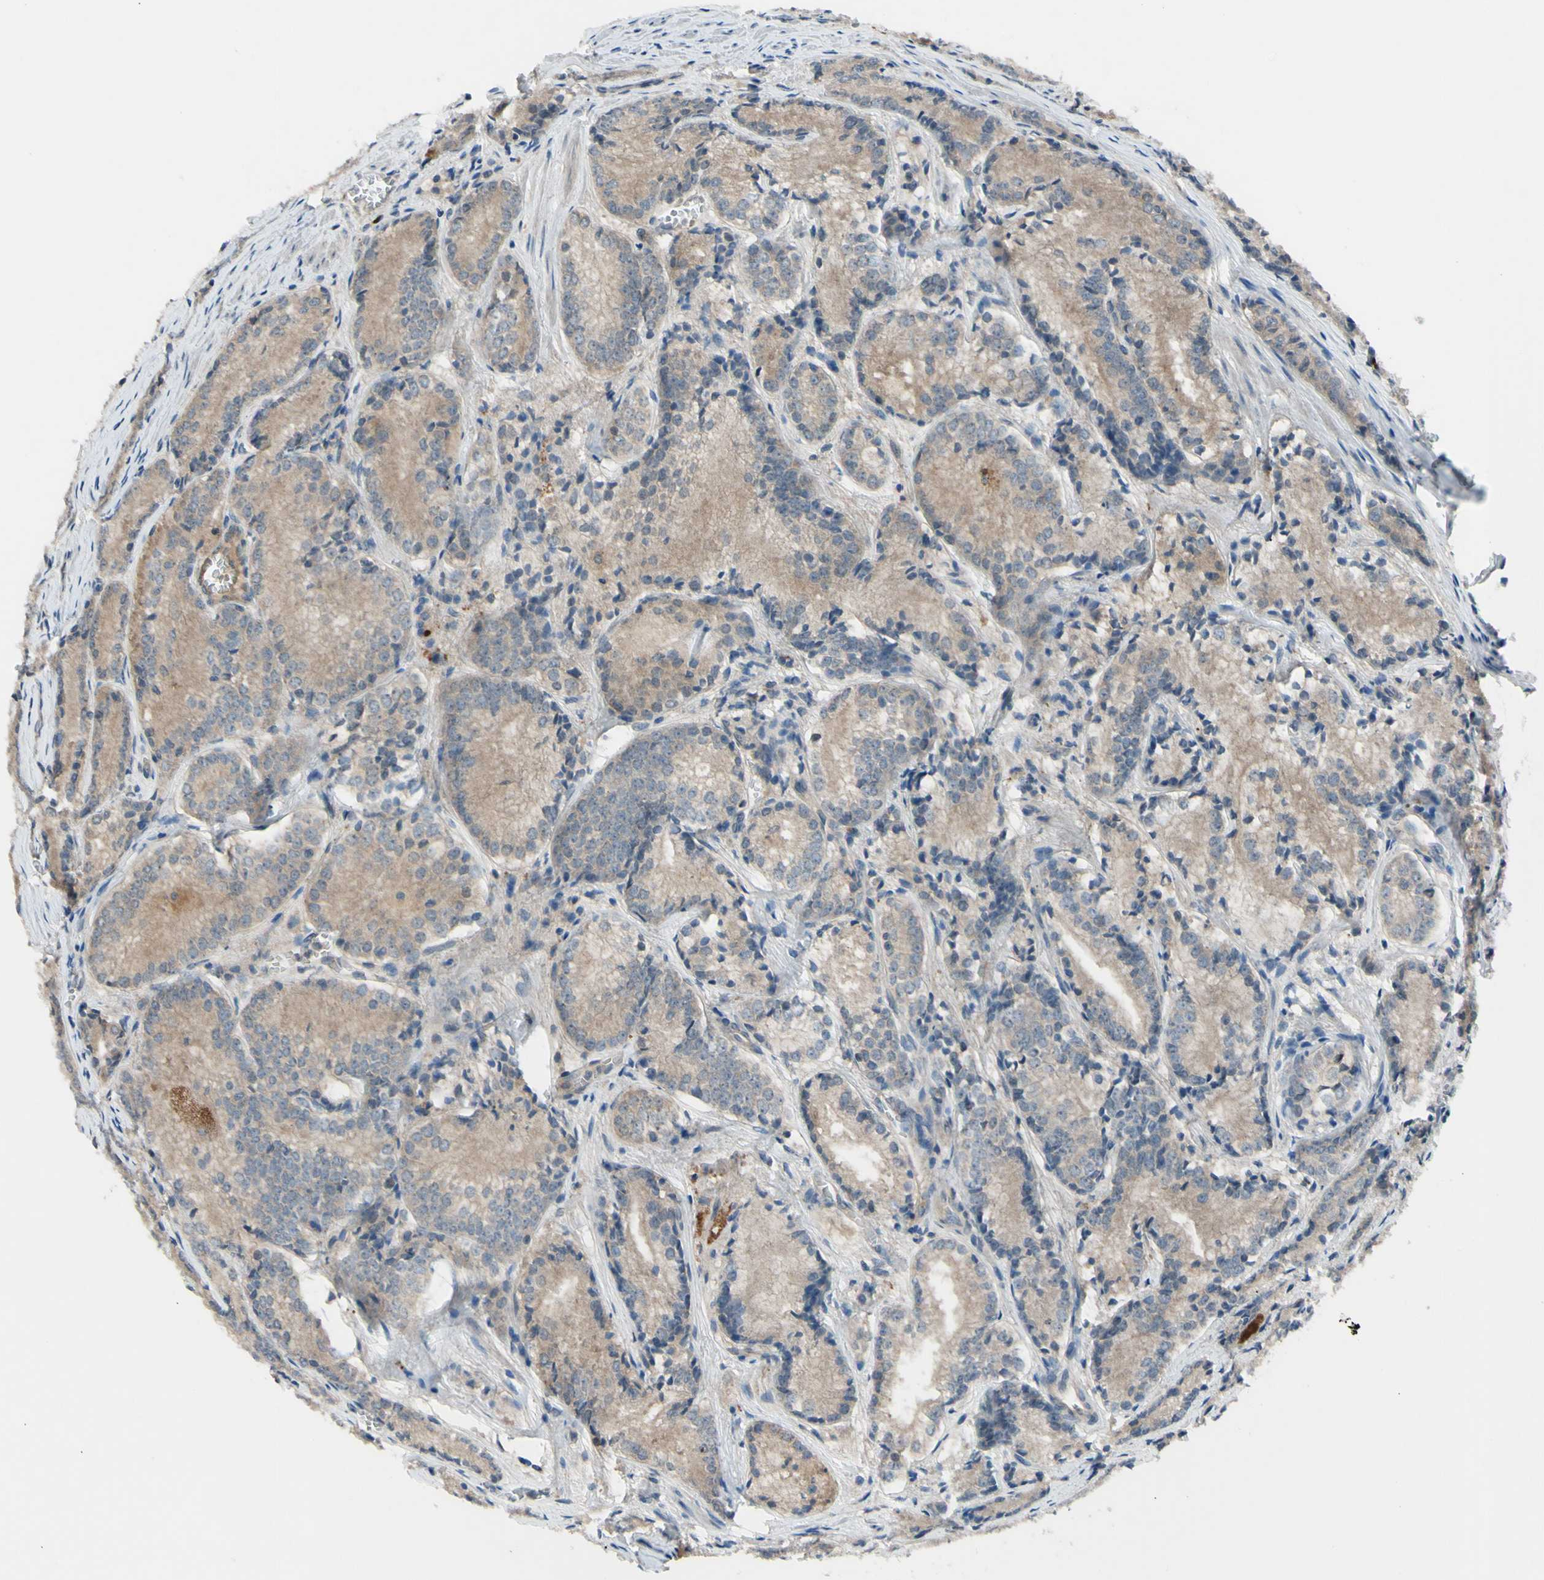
{"staining": {"intensity": "weak", "quantity": ">75%", "location": "cytoplasmic/membranous"}, "tissue": "prostate cancer", "cell_type": "Tumor cells", "image_type": "cancer", "snomed": [{"axis": "morphology", "description": "Adenocarcinoma, Low grade"}, {"axis": "topography", "description": "Prostate"}], "caption": "DAB (3,3'-diaminobenzidine) immunohistochemical staining of human prostate adenocarcinoma (low-grade) reveals weak cytoplasmic/membranous protein staining in about >75% of tumor cells.", "gene": "AFP", "patient": {"sex": "male", "age": 60}}